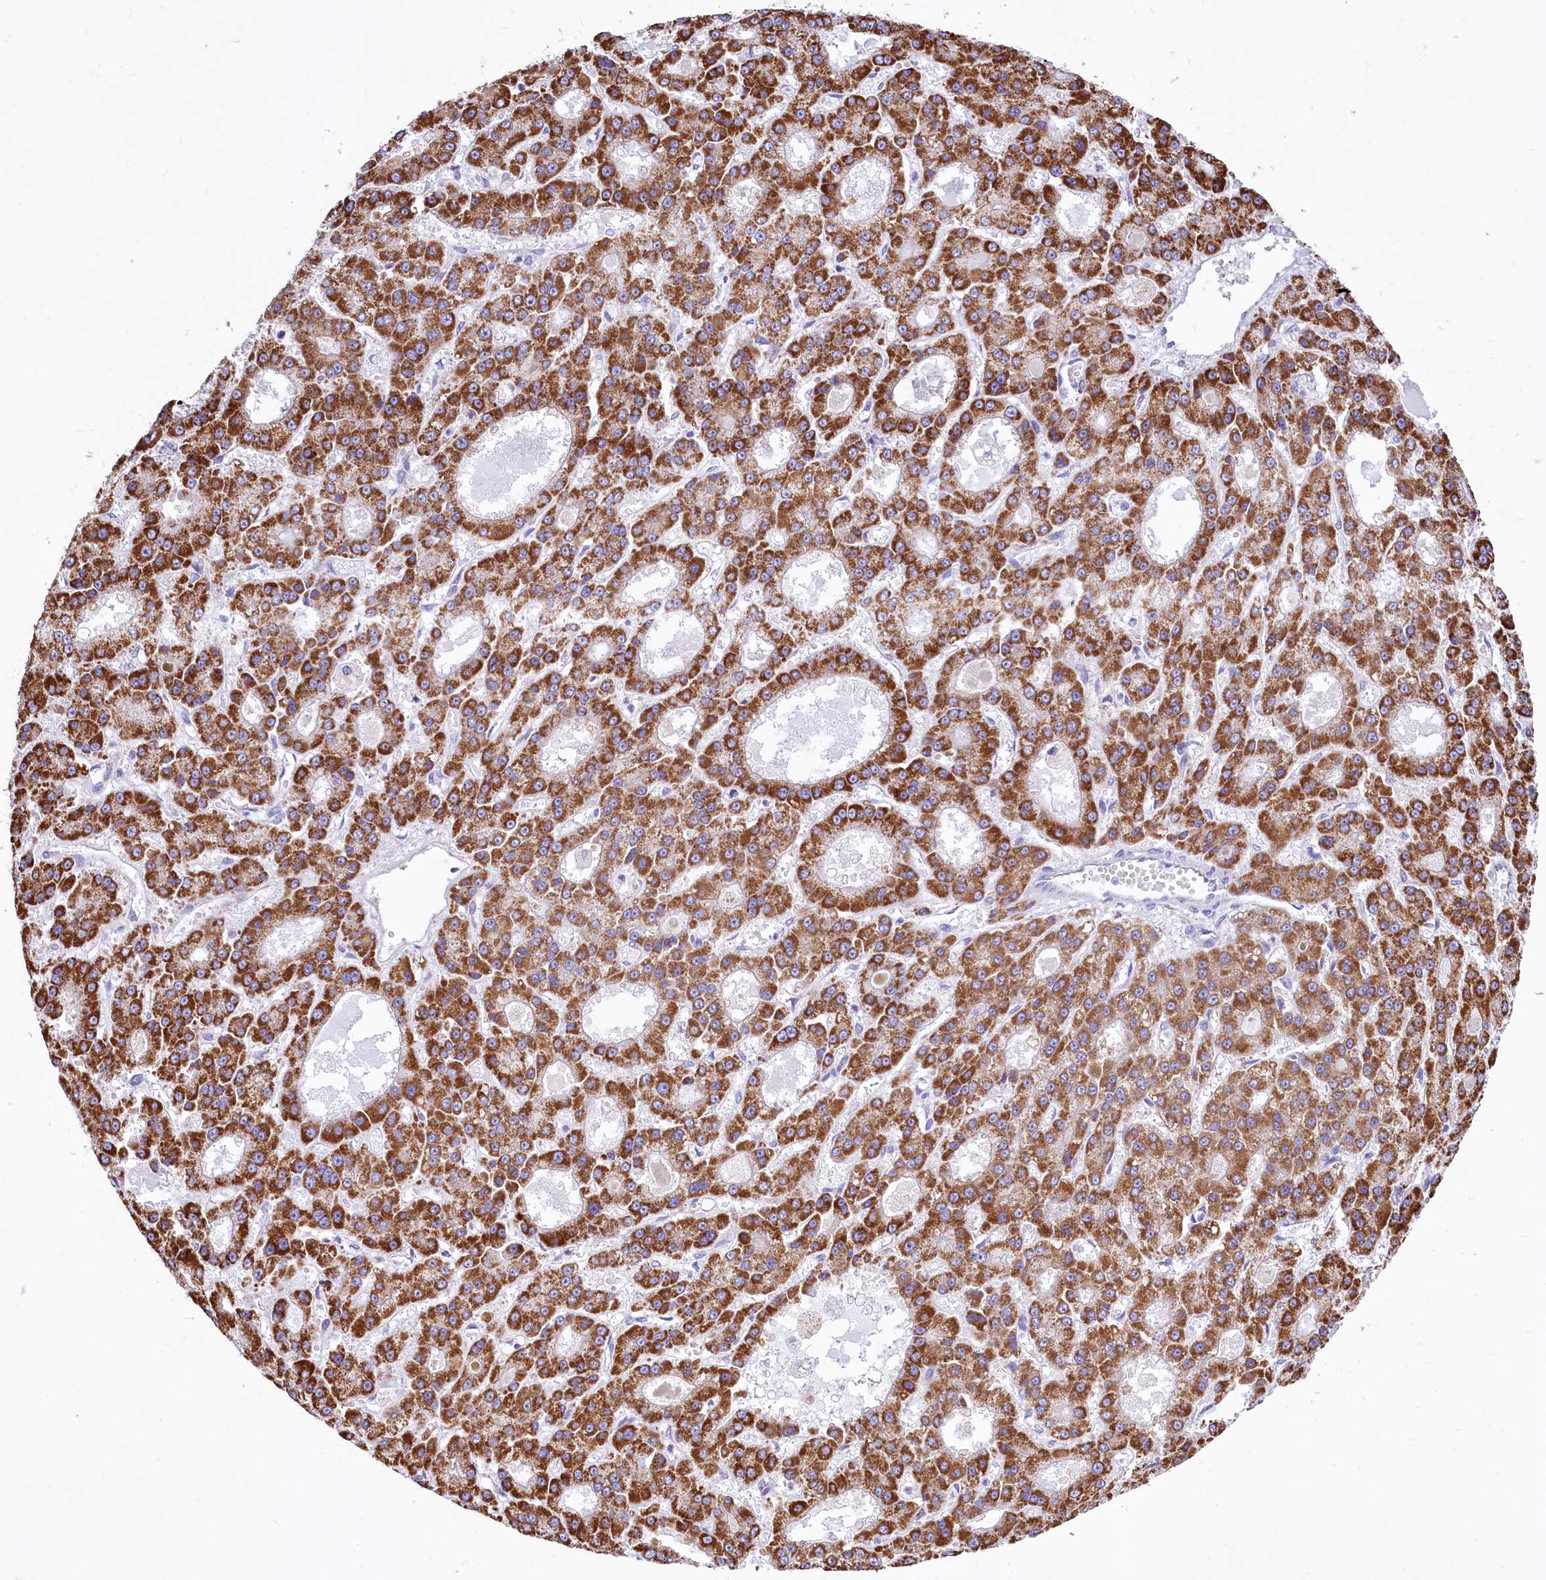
{"staining": {"intensity": "strong", "quantity": ">75%", "location": "cytoplasmic/membranous"}, "tissue": "liver cancer", "cell_type": "Tumor cells", "image_type": "cancer", "snomed": [{"axis": "morphology", "description": "Carcinoma, Hepatocellular, NOS"}, {"axis": "topography", "description": "Liver"}], "caption": "Brown immunohistochemical staining in human liver cancer exhibits strong cytoplasmic/membranous positivity in about >75% of tumor cells.", "gene": "VWCE", "patient": {"sex": "male", "age": 70}}